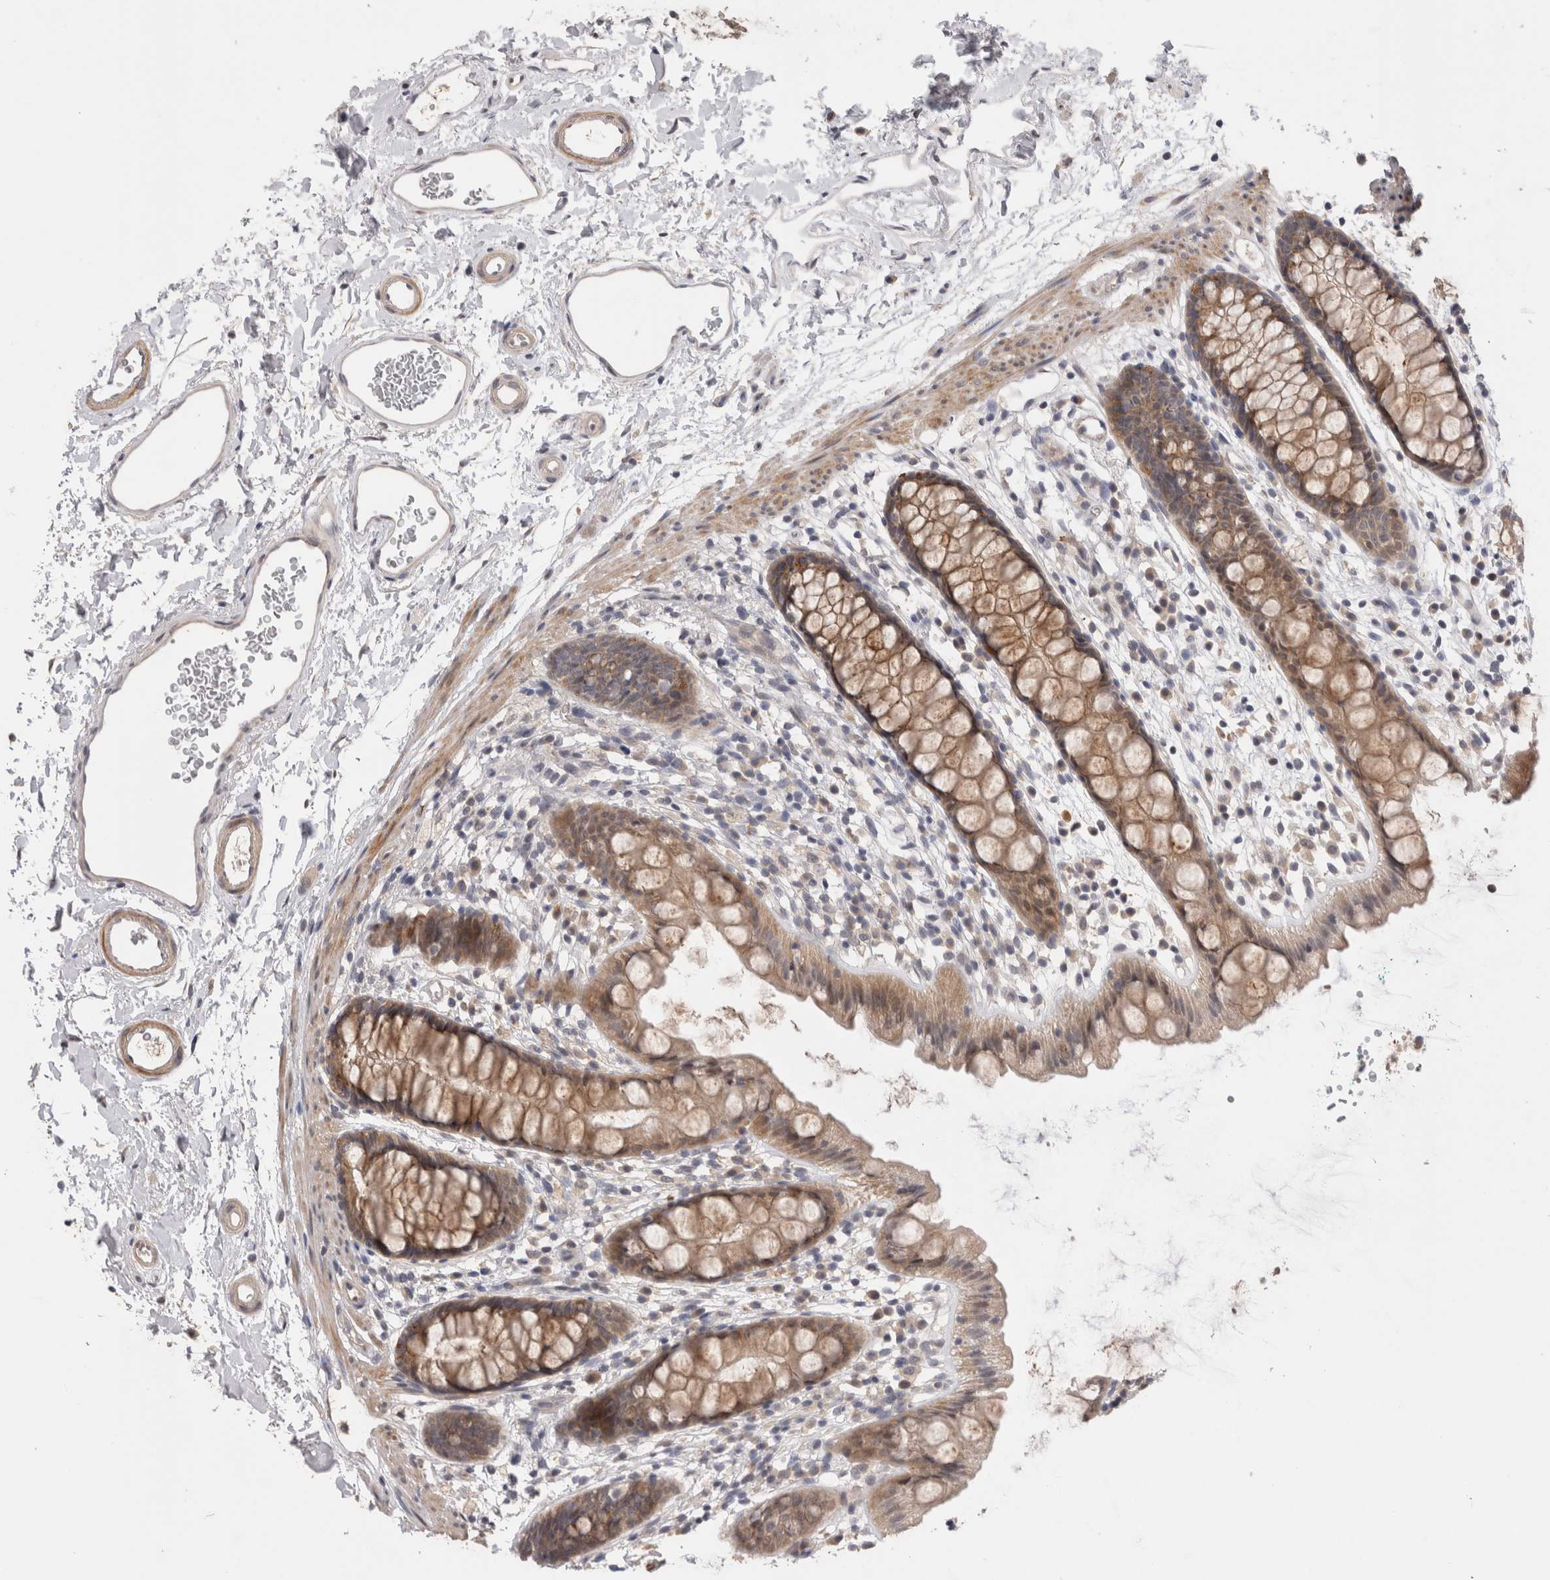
{"staining": {"intensity": "moderate", "quantity": ">75%", "location": "cytoplasmic/membranous"}, "tissue": "rectum", "cell_type": "Glandular cells", "image_type": "normal", "snomed": [{"axis": "morphology", "description": "Normal tissue, NOS"}, {"axis": "topography", "description": "Rectum"}], "caption": "Immunohistochemical staining of normal rectum demonstrates moderate cytoplasmic/membranous protein expression in approximately >75% of glandular cells. (Stains: DAB (3,3'-diaminobenzidine) in brown, nuclei in blue, Microscopy: brightfield microscopy at high magnification).", "gene": "CRYBG1", "patient": {"sex": "female", "age": 65}}